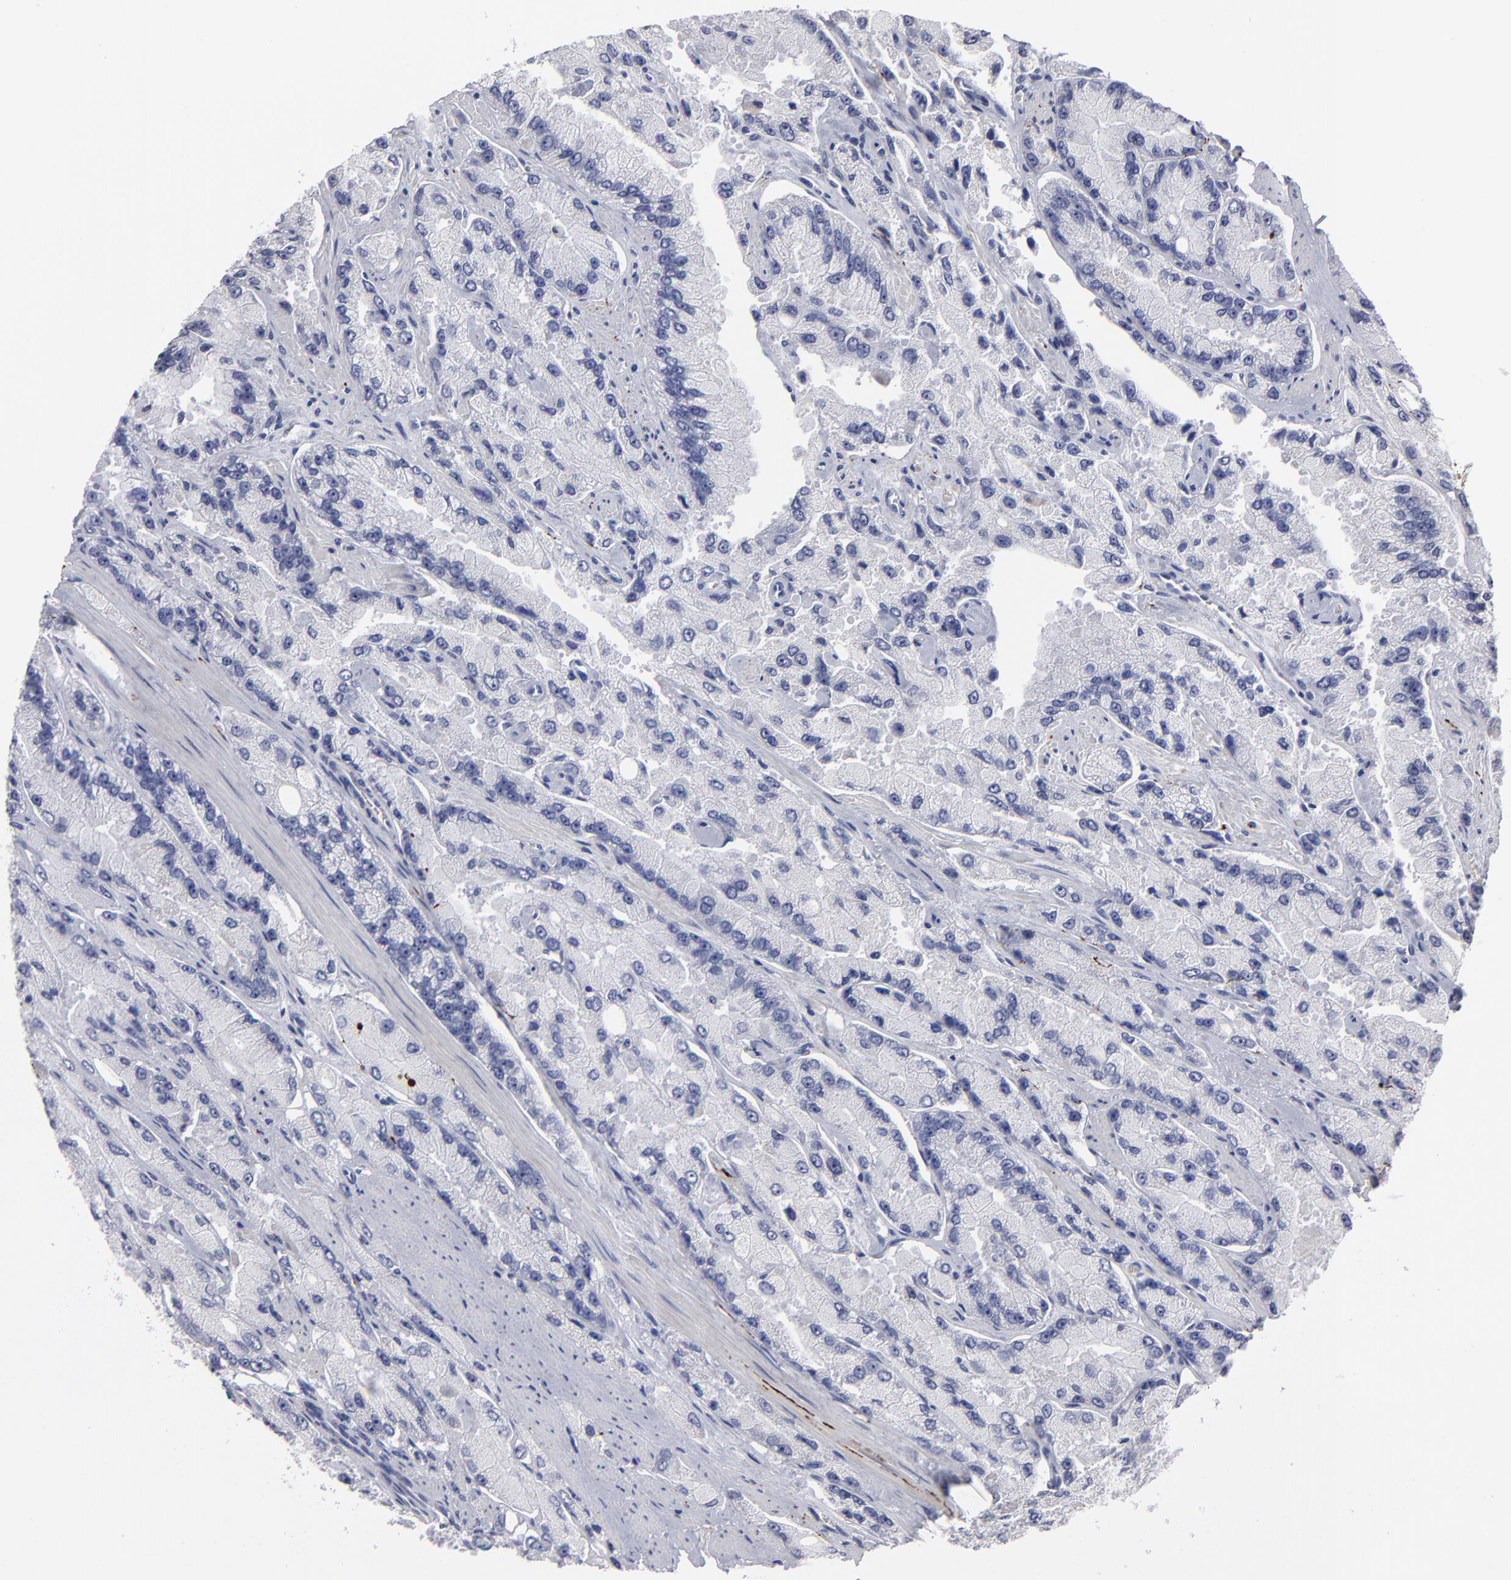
{"staining": {"intensity": "negative", "quantity": "none", "location": "none"}, "tissue": "prostate cancer", "cell_type": "Tumor cells", "image_type": "cancer", "snomed": [{"axis": "morphology", "description": "Adenocarcinoma, High grade"}, {"axis": "topography", "description": "Prostate"}], "caption": "Immunohistochemistry (IHC) photomicrograph of neoplastic tissue: human high-grade adenocarcinoma (prostate) stained with DAB displays no significant protein positivity in tumor cells. (Stains: DAB immunohistochemistry with hematoxylin counter stain, Microscopy: brightfield microscopy at high magnification).", "gene": "CADM3", "patient": {"sex": "male", "age": 58}}